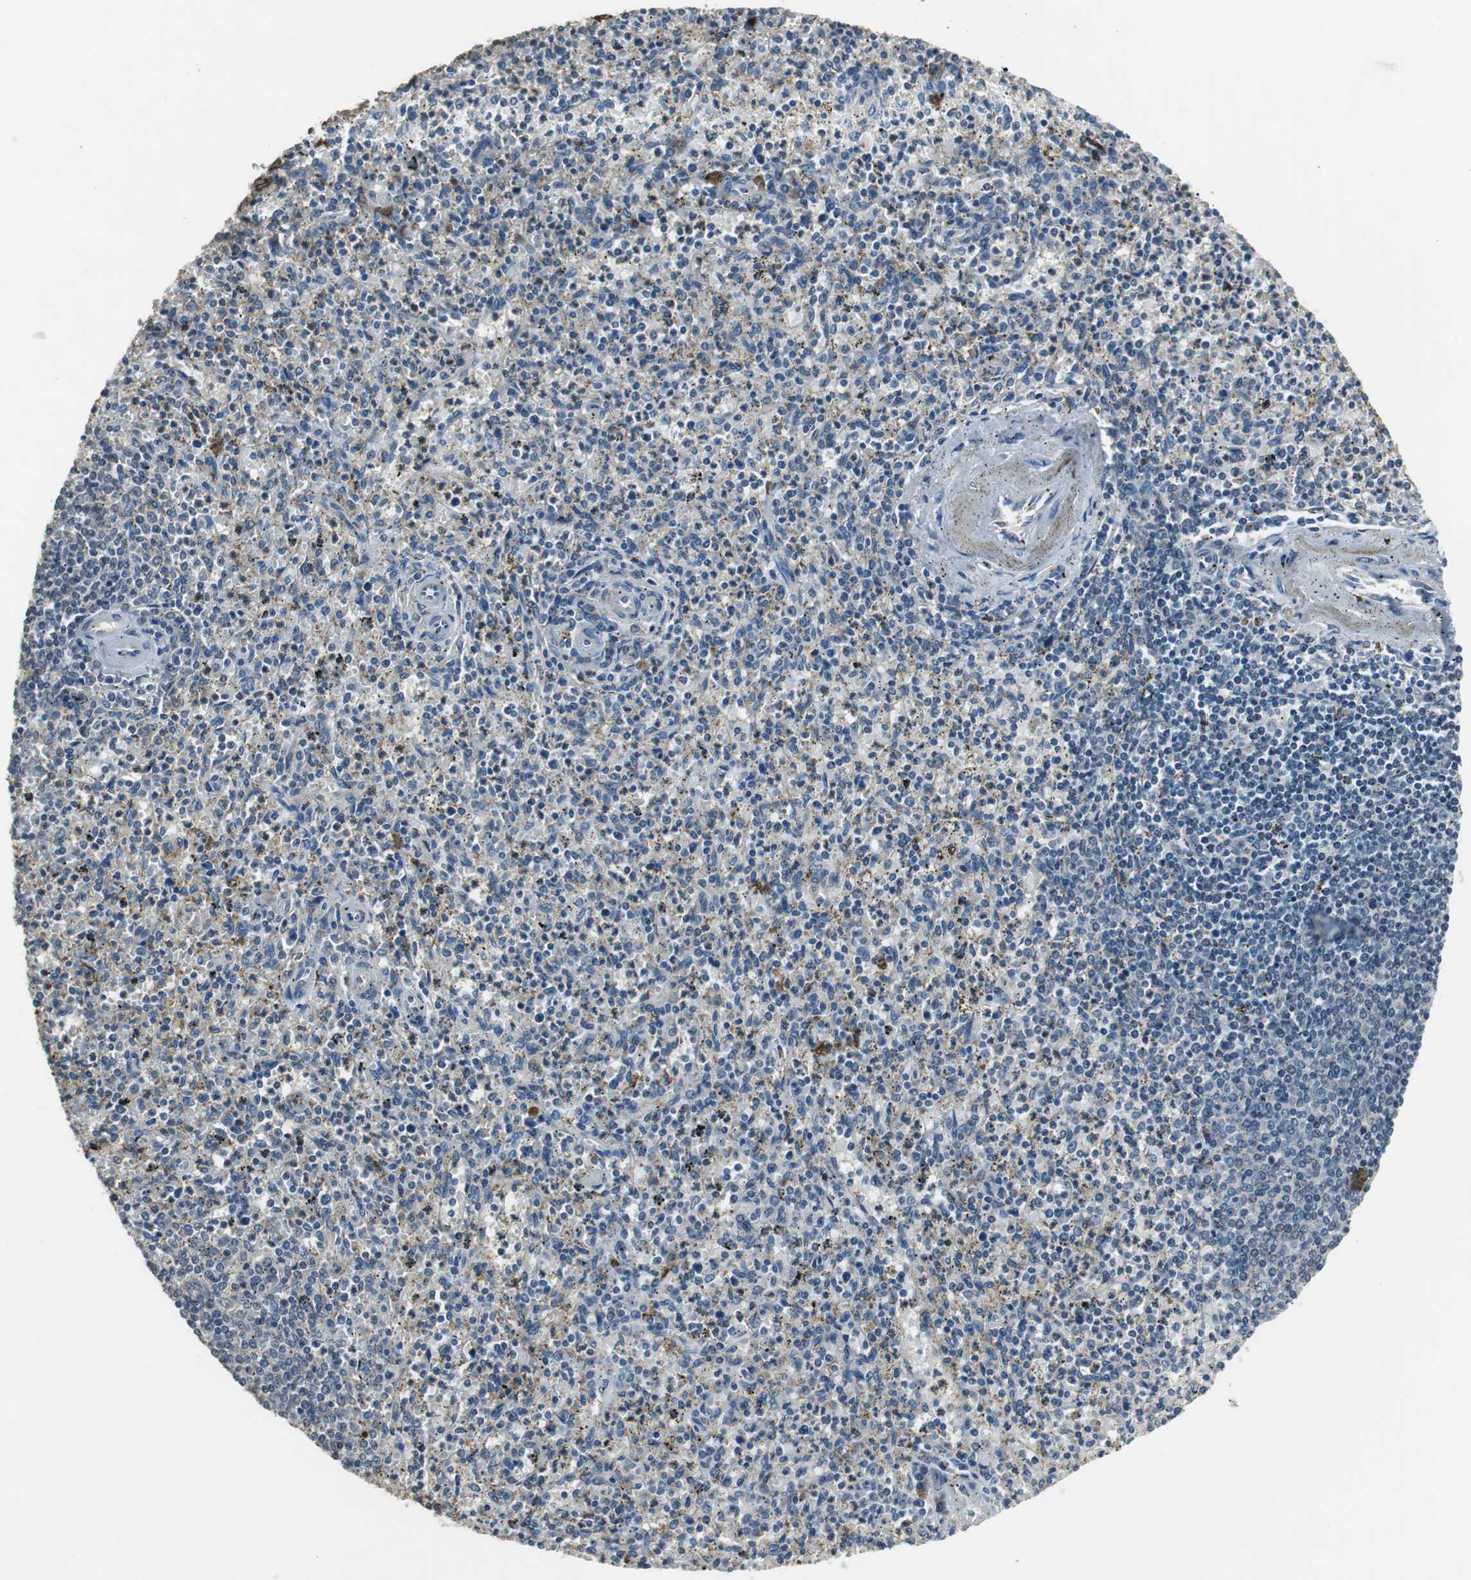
{"staining": {"intensity": "weak", "quantity": "<25%", "location": "cytoplasmic/membranous"}, "tissue": "spleen", "cell_type": "Cells in red pulp", "image_type": "normal", "snomed": [{"axis": "morphology", "description": "Normal tissue, NOS"}, {"axis": "topography", "description": "Spleen"}], "caption": "Unremarkable spleen was stained to show a protein in brown. There is no significant staining in cells in red pulp.", "gene": "PI4KB", "patient": {"sex": "male", "age": 72}}